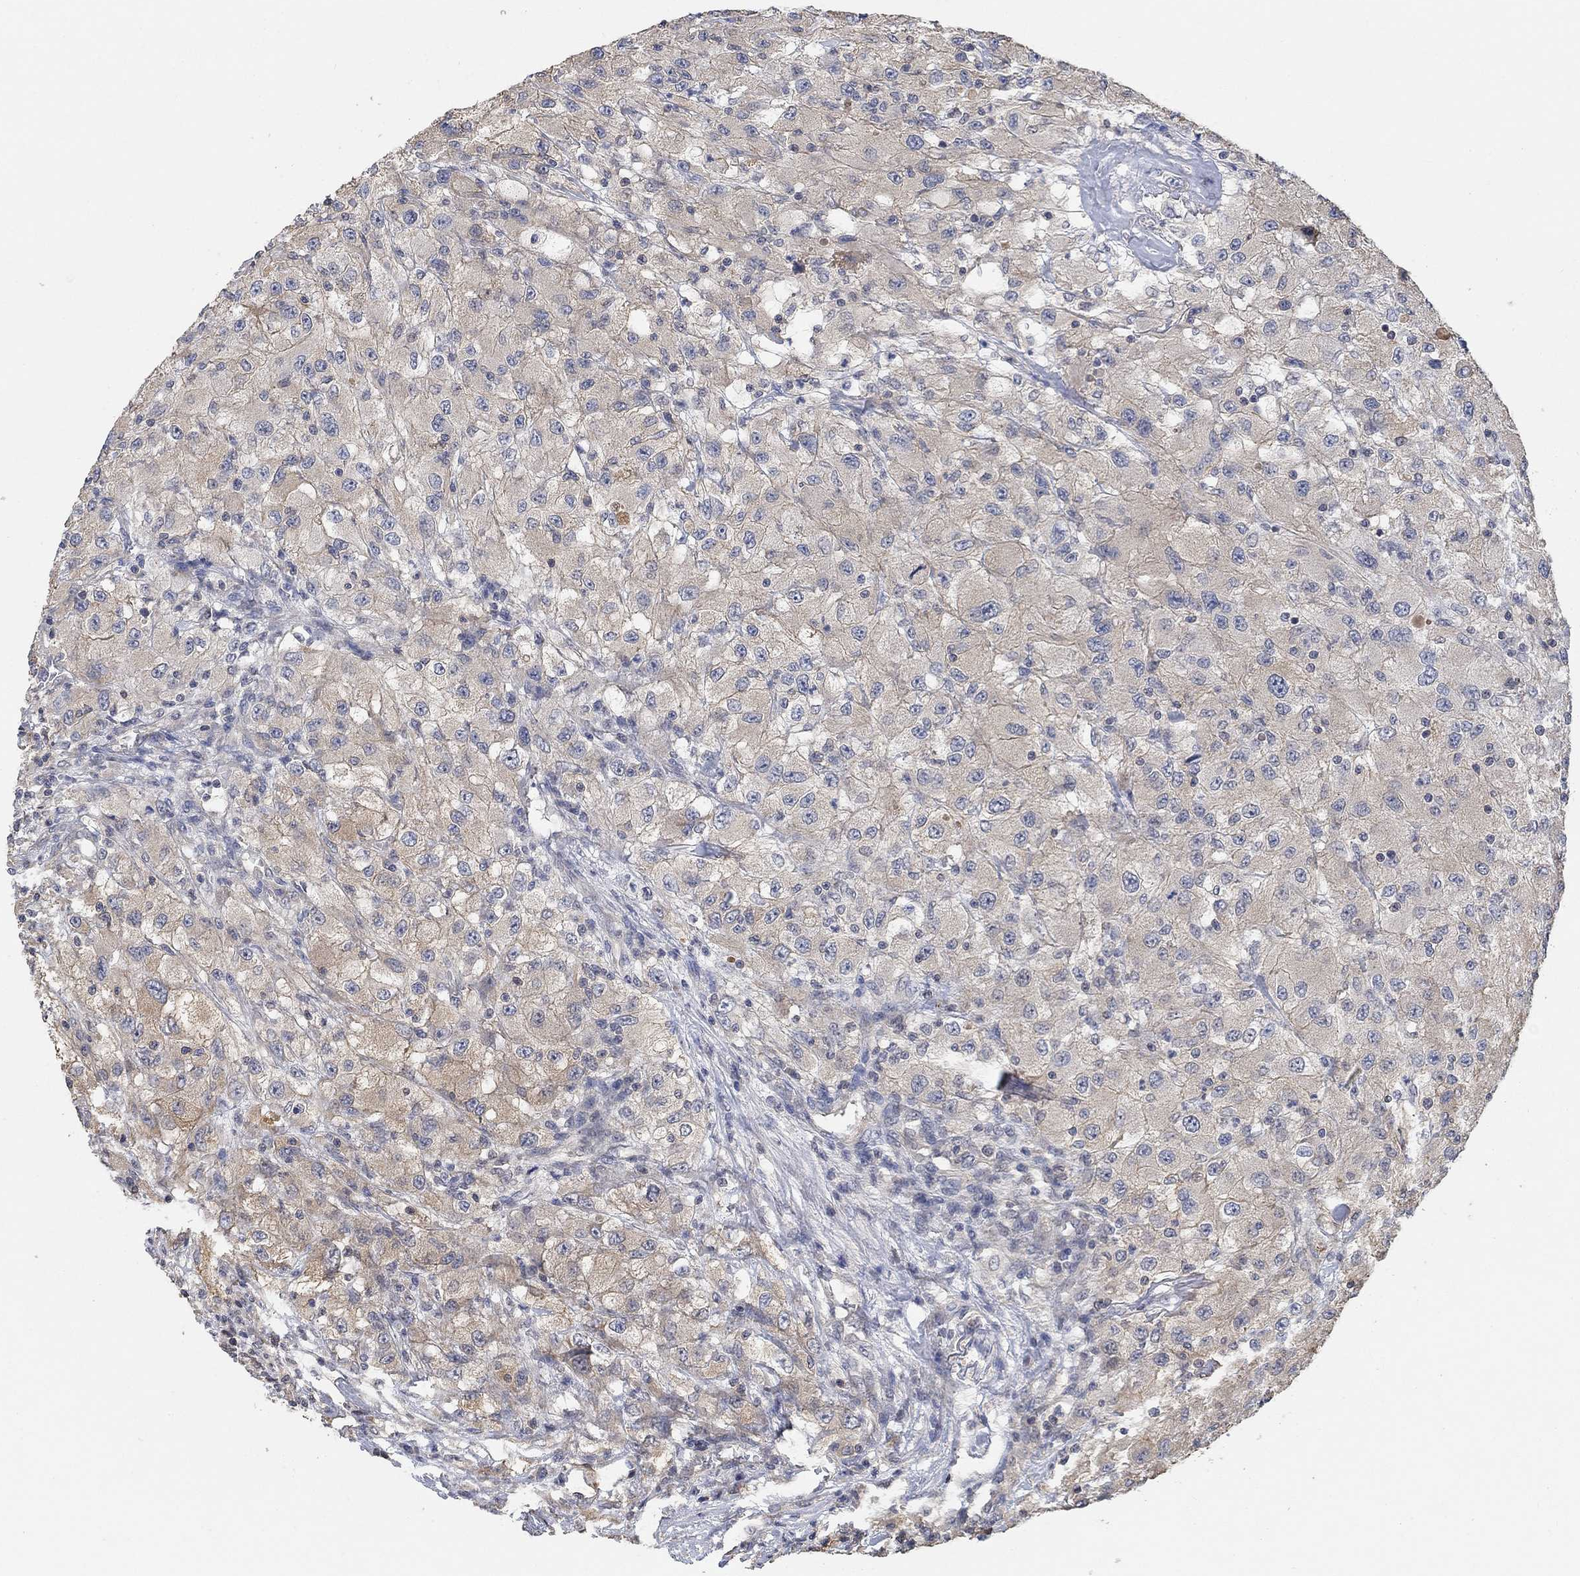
{"staining": {"intensity": "moderate", "quantity": "<25%", "location": "cytoplasmic/membranous"}, "tissue": "renal cancer", "cell_type": "Tumor cells", "image_type": "cancer", "snomed": [{"axis": "morphology", "description": "Adenocarcinoma, NOS"}, {"axis": "topography", "description": "Kidney"}], "caption": "A low amount of moderate cytoplasmic/membranous expression is seen in approximately <25% of tumor cells in adenocarcinoma (renal) tissue.", "gene": "UNC5B", "patient": {"sex": "female", "age": 67}}